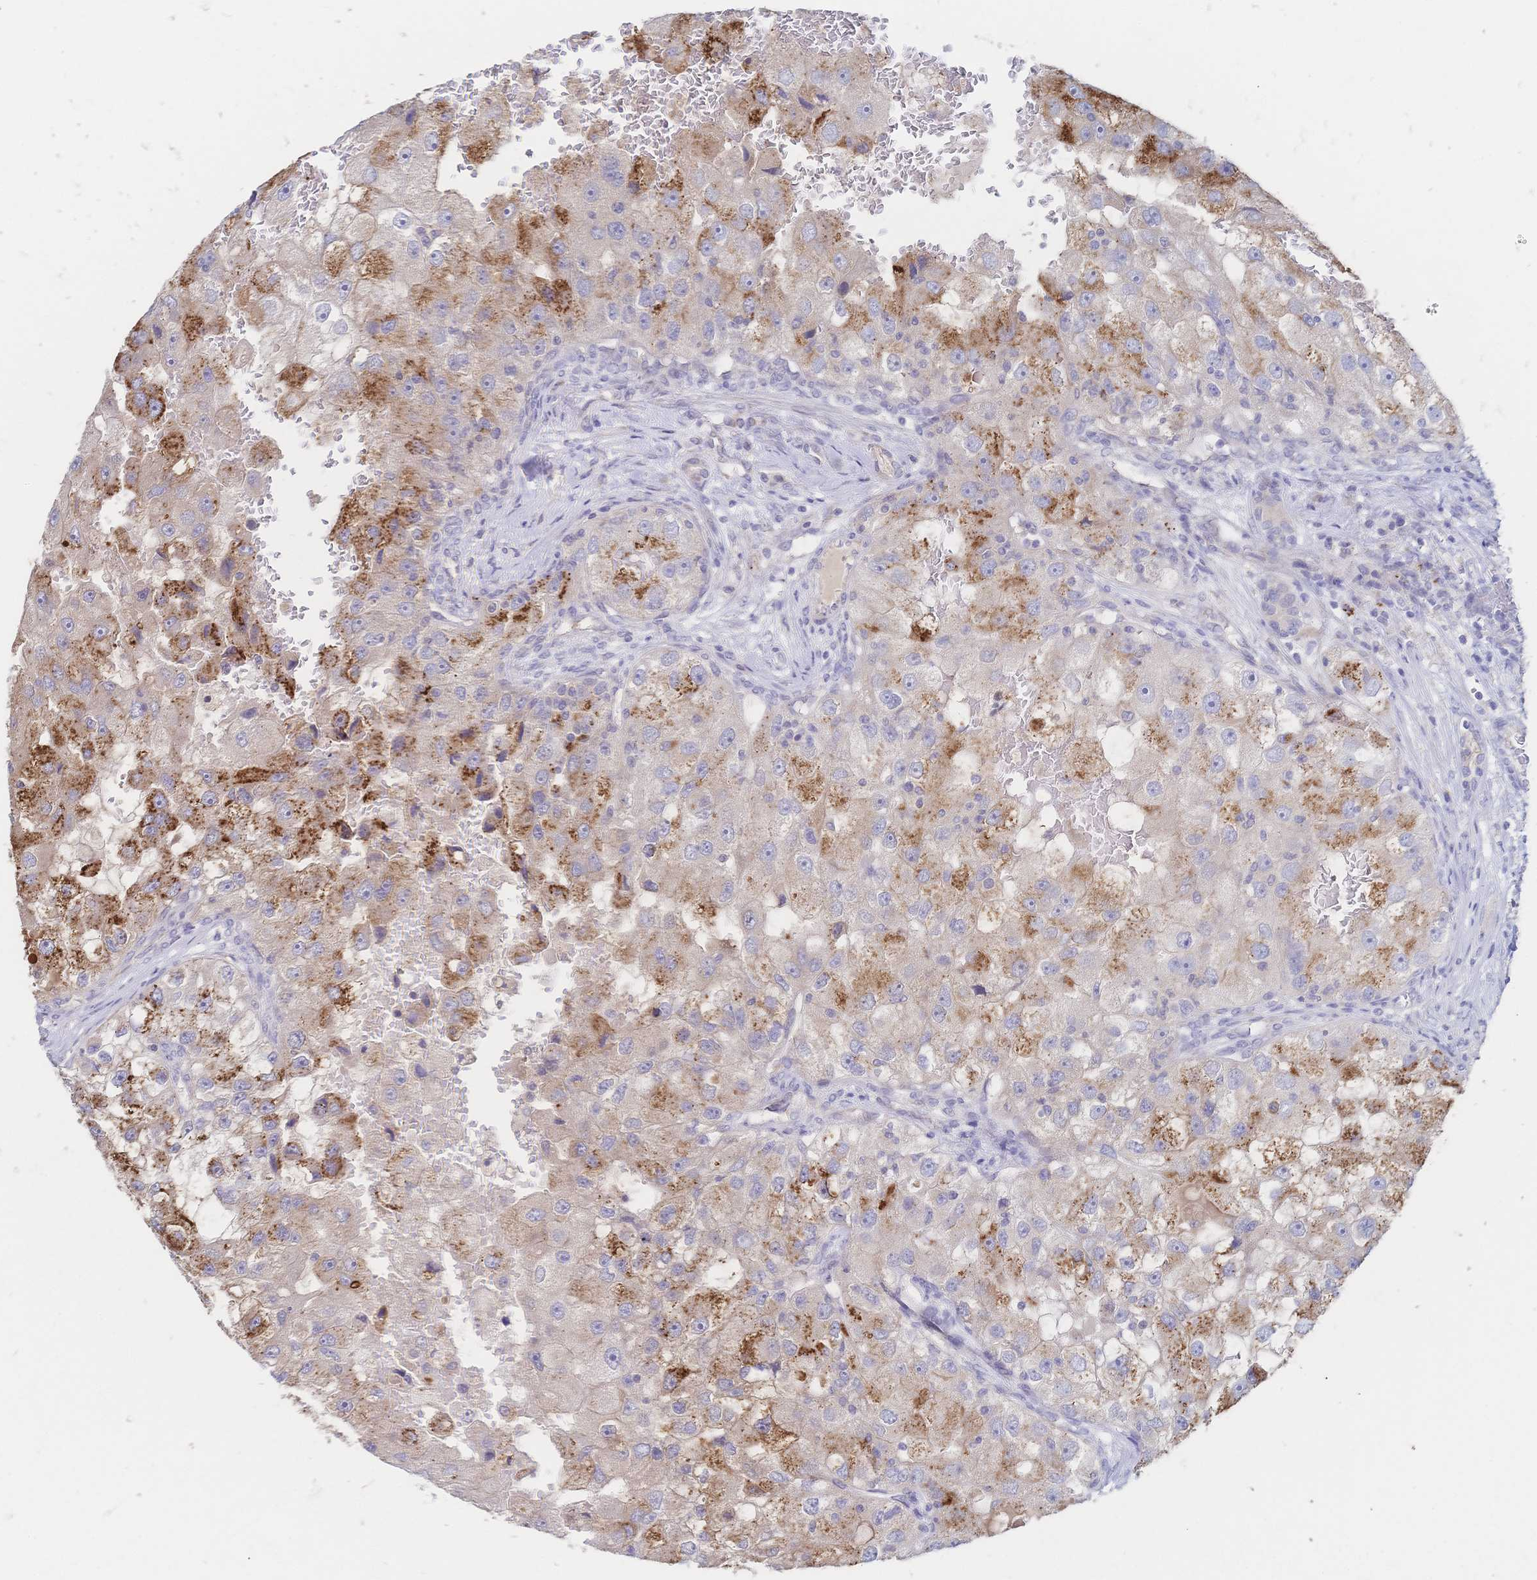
{"staining": {"intensity": "moderate", "quantity": "25%-75%", "location": "cytoplasmic/membranous"}, "tissue": "renal cancer", "cell_type": "Tumor cells", "image_type": "cancer", "snomed": [{"axis": "morphology", "description": "Adenocarcinoma, NOS"}, {"axis": "topography", "description": "Kidney"}], "caption": "The immunohistochemical stain shows moderate cytoplasmic/membranous staining in tumor cells of renal adenocarcinoma tissue.", "gene": "VWC2L", "patient": {"sex": "male", "age": 63}}